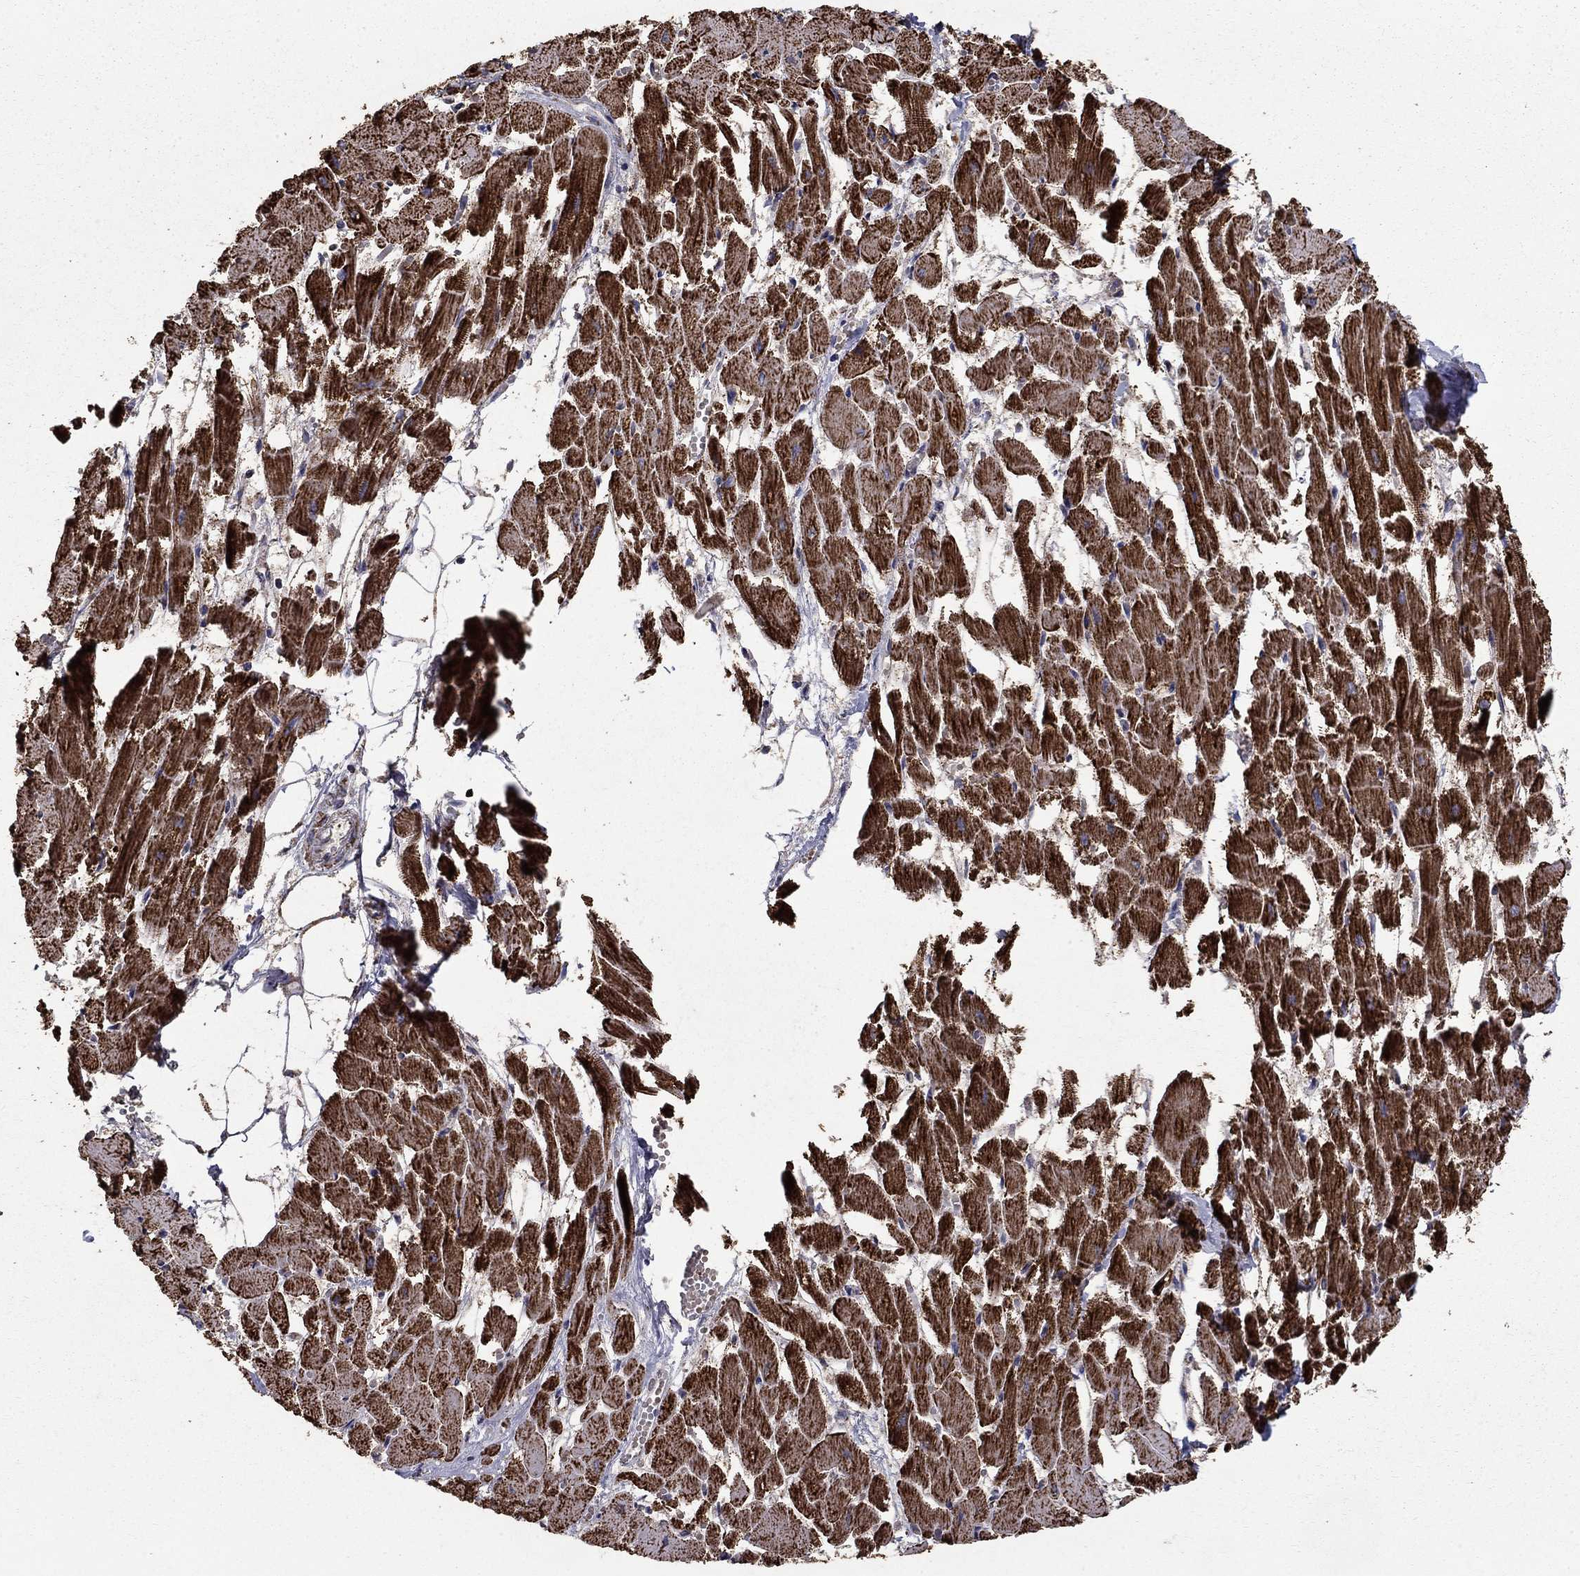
{"staining": {"intensity": "strong", "quantity": ">75%", "location": "cytoplasmic/membranous"}, "tissue": "heart muscle", "cell_type": "Cardiomyocytes", "image_type": "normal", "snomed": [{"axis": "morphology", "description": "Normal tissue, NOS"}, {"axis": "topography", "description": "Heart"}], "caption": "IHC (DAB (3,3'-diaminobenzidine)) staining of benign human heart muscle displays strong cytoplasmic/membranous protein expression in approximately >75% of cardiomyocytes.", "gene": "NDUFS8", "patient": {"sex": "female", "age": 52}}